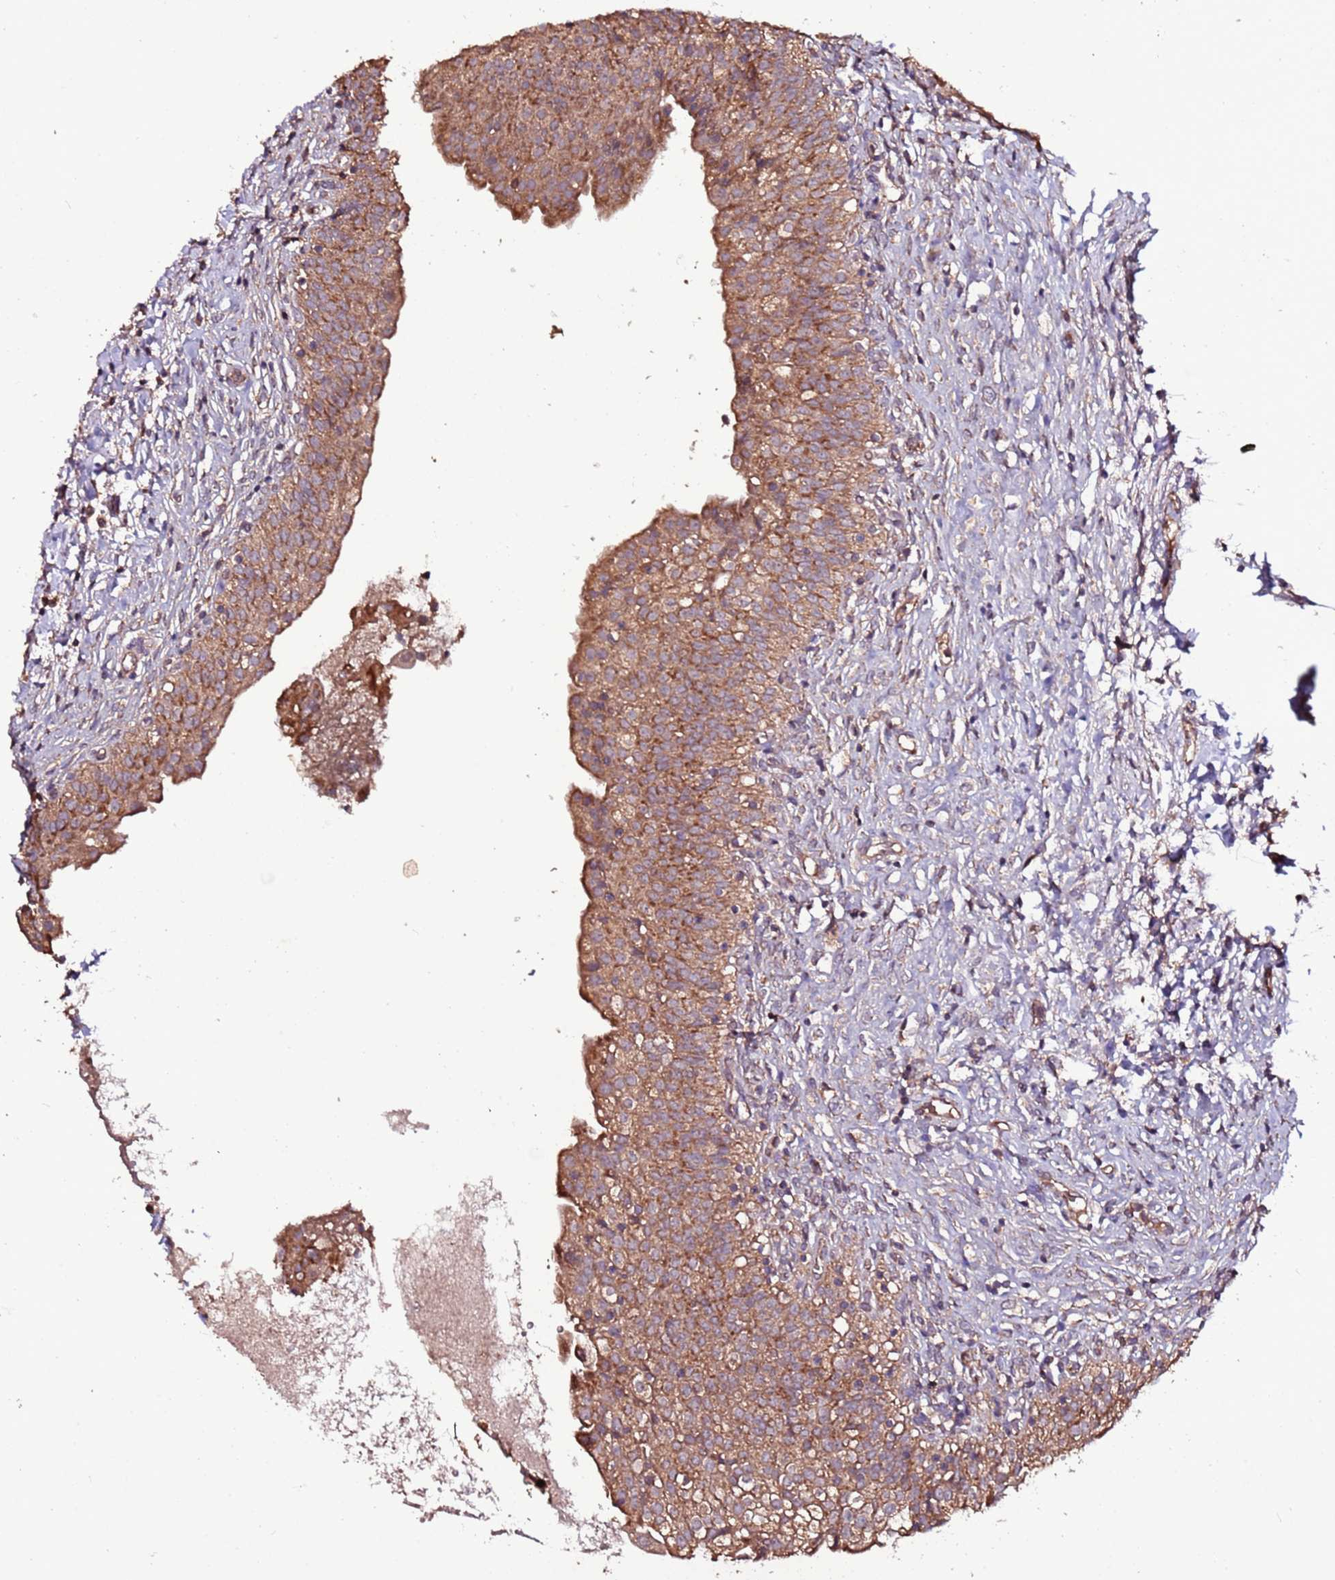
{"staining": {"intensity": "moderate", "quantity": ">75%", "location": "cytoplasmic/membranous"}, "tissue": "urinary bladder", "cell_type": "Urothelial cells", "image_type": "normal", "snomed": [{"axis": "morphology", "description": "Normal tissue, NOS"}, {"axis": "topography", "description": "Urinary bladder"}], "caption": "This micrograph displays IHC staining of benign urinary bladder, with medium moderate cytoplasmic/membranous staining in about >75% of urothelial cells.", "gene": "RPS15A", "patient": {"sex": "male", "age": 55}}